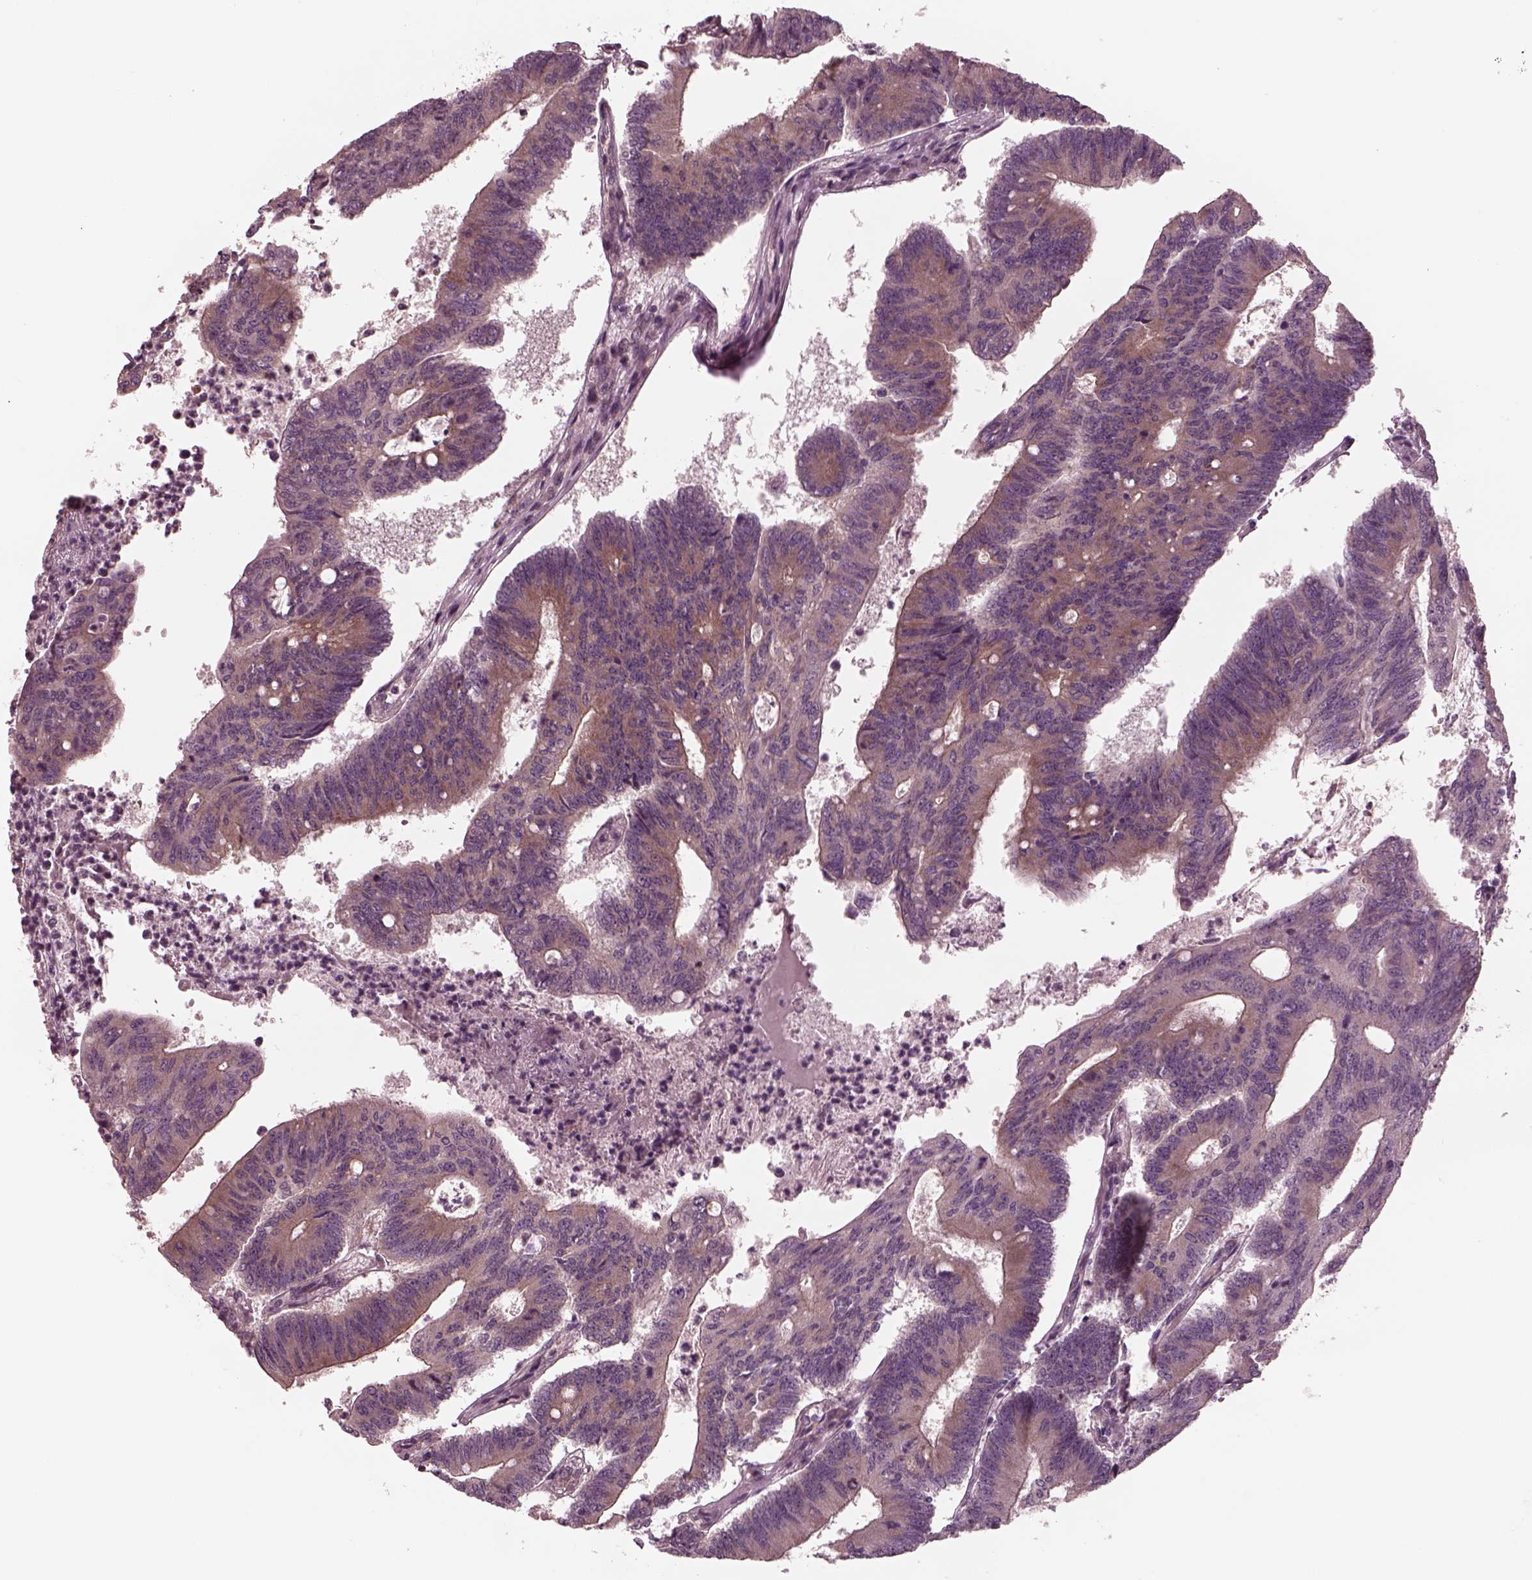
{"staining": {"intensity": "moderate", "quantity": ">75%", "location": "cytoplasmic/membranous"}, "tissue": "colorectal cancer", "cell_type": "Tumor cells", "image_type": "cancer", "snomed": [{"axis": "morphology", "description": "Adenocarcinoma, NOS"}, {"axis": "topography", "description": "Colon"}], "caption": "Human colorectal cancer (adenocarcinoma) stained for a protein (brown) shows moderate cytoplasmic/membranous positive expression in approximately >75% of tumor cells.", "gene": "TUBG1", "patient": {"sex": "female", "age": 70}}